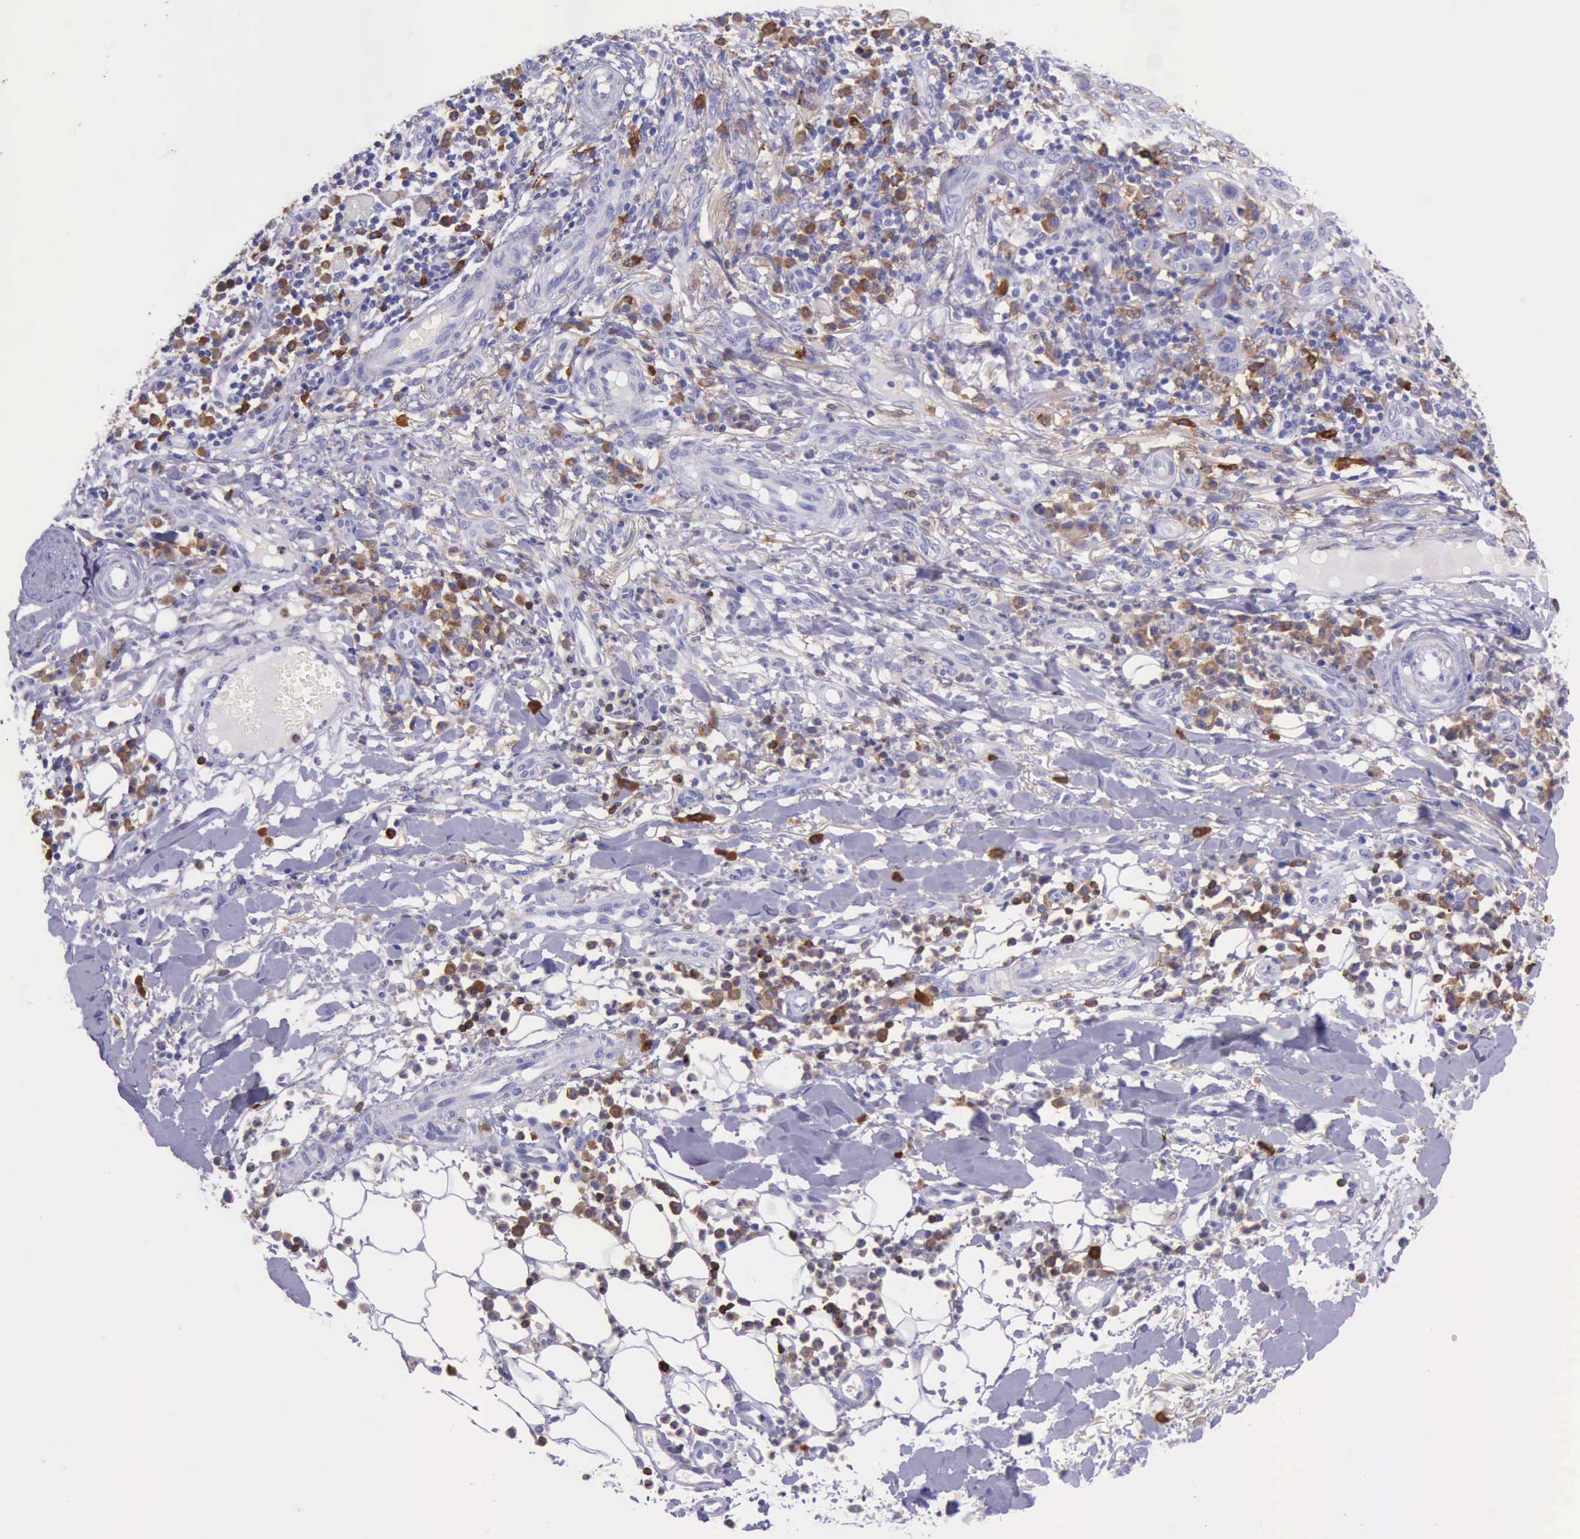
{"staining": {"intensity": "moderate", "quantity": "25%-75%", "location": "cytoplasmic/membranous"}, "tissue": "skin cancer", "cell_type": "Tumor cells", "image_type": "cancer", "snomed": [{"axis": "morphology", "description": "Squamous cell carcinoma, NOS"}, {"axis": "topography", "description": "Skin"}], "caption": "Tumor cells show moderate cytoplasmic/membranous expression in approximately 25%-75% of cells in skin squamous cell carcinoma.", "gene": "BTK", "patient": {"sex": "female", "age": 89}}